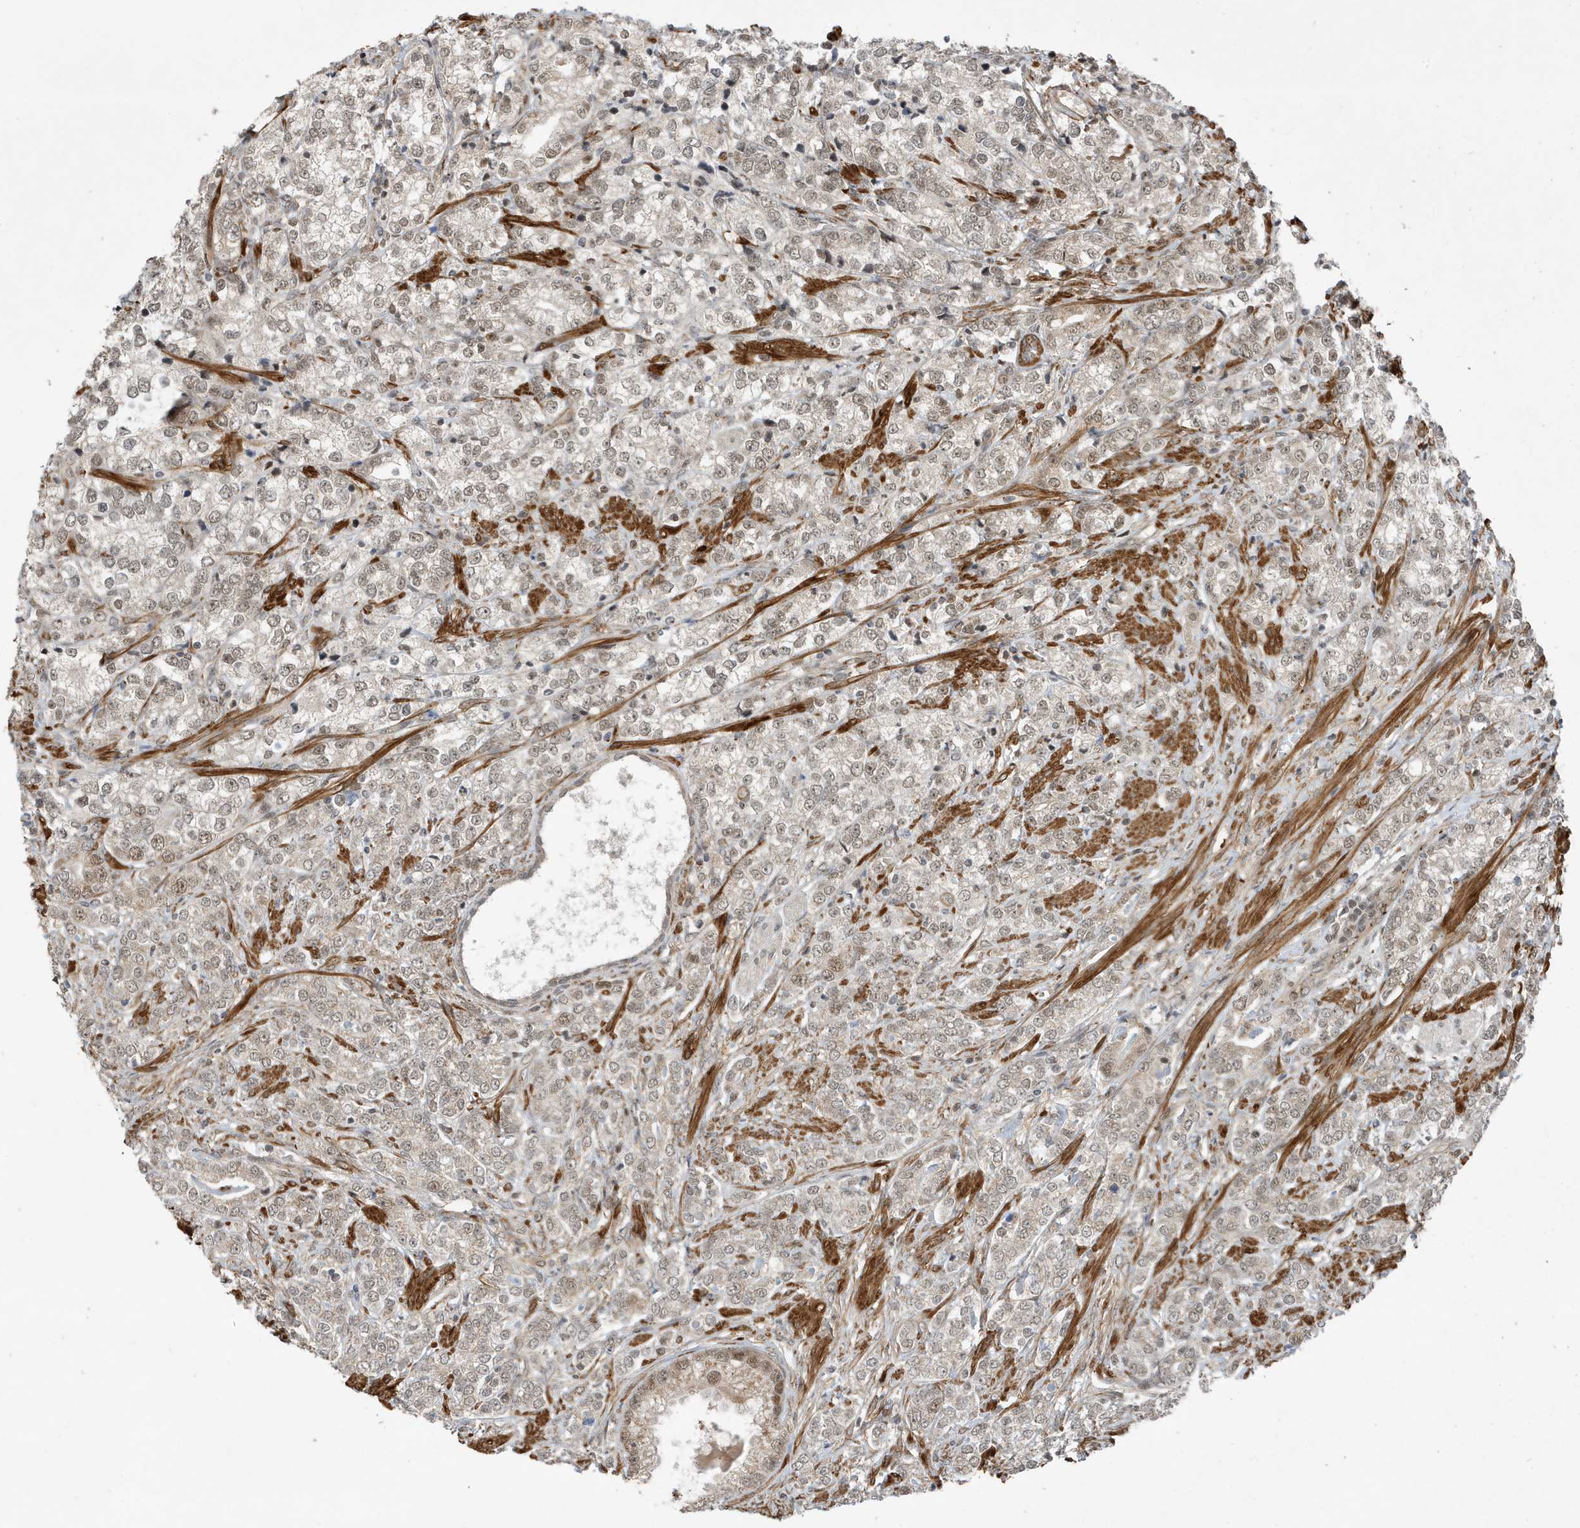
{"staining": {"intensity": "weak", "quantity": "<25%", "location": "nuclear"}, "tissue": "prostate cancer", "cell_type": "Tumor cells", "image_type": "cancer", "snomed": [{"axis": "morphology", "description": "Adenocarcinoma, High grade"}, {"axis": "topography", "description": "Prostate"}], "caption": "This is an IHC image of prostate high-grade adenocarcinoma. There is no positivity in tumor cells.", "gene": "MAST3", "patient": {"sex": "male", "age": 69}}